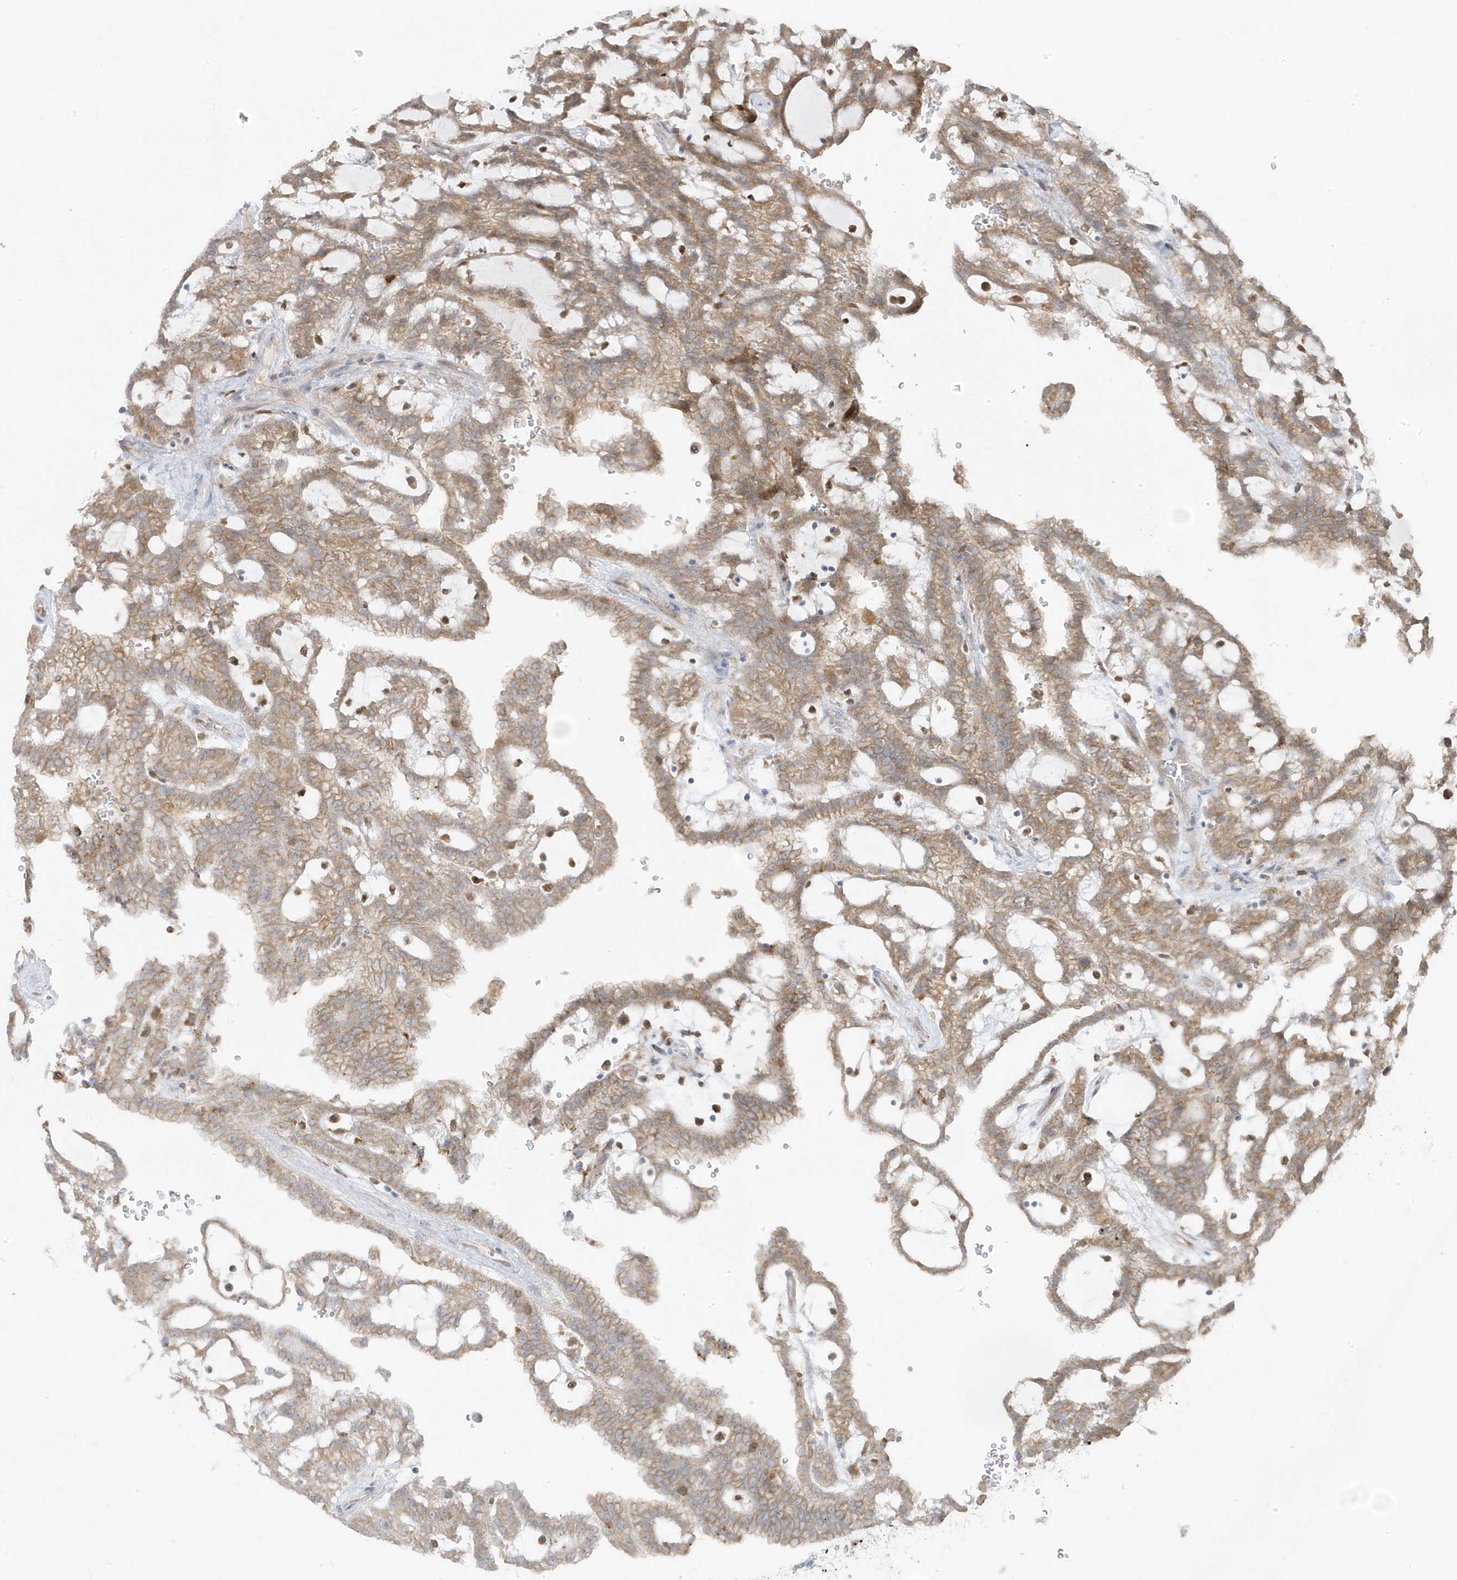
{"staining": {"intensity": "moderate", "quantity": ">75%", "location": "cytoplasmic/membranous"}, "tissue": "renal cancer", "cell_type": "Tumor cells", "image_type": "cancer", "snomed": [{"axis": "morphology", "description": "Adenocarcinoma, NOS"}, {"axis": "topography", "description": "Kidney"}], "caption": "Renal cancer stained for a protein shows moderate cytoplasmic/membranous positivity in tumor cells.", "gene": "ZNF654", "patient": {"sex": "male", "age": 63}}